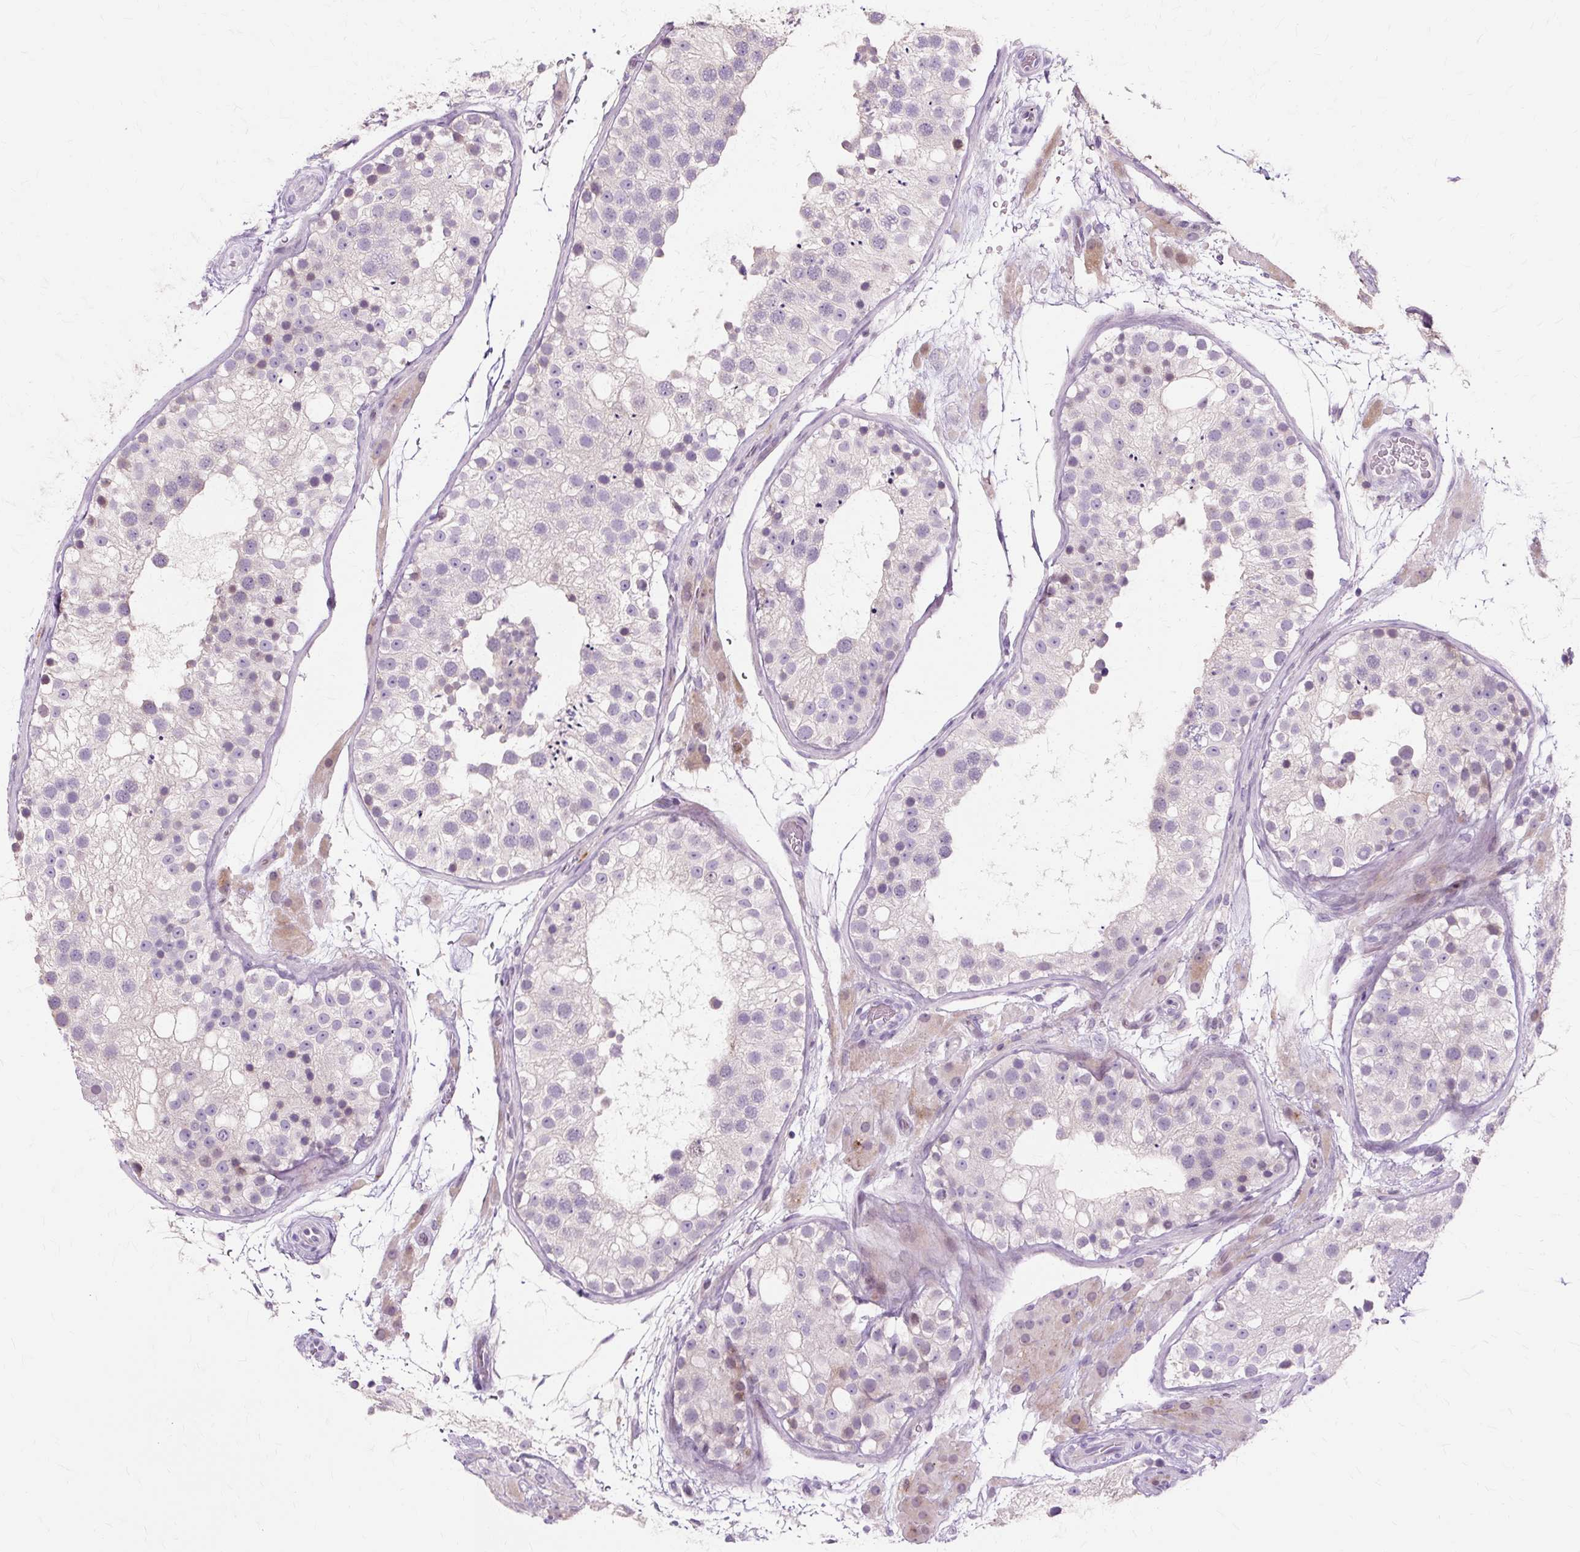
{"staining": {"intensity": "negative", "quantity": "none", "location": "none"}, "tissue": "testis", "cell_type": "Cells in seminiferous ducts", "image_type": "normal", "snomed": [{"axis": "morphology", "description": "Normal tissue, NOS"}, {"axis": "topography", "description": "Testis"}], "caption": "Cells in seminiferous ducts are negative for brown protein staining in normal testis. (DAB immunohistochemistry visualized using brightfield microscopy, high magnification).", "gene": "IRX2", "patient": {"sex": "male", "age": 26}}